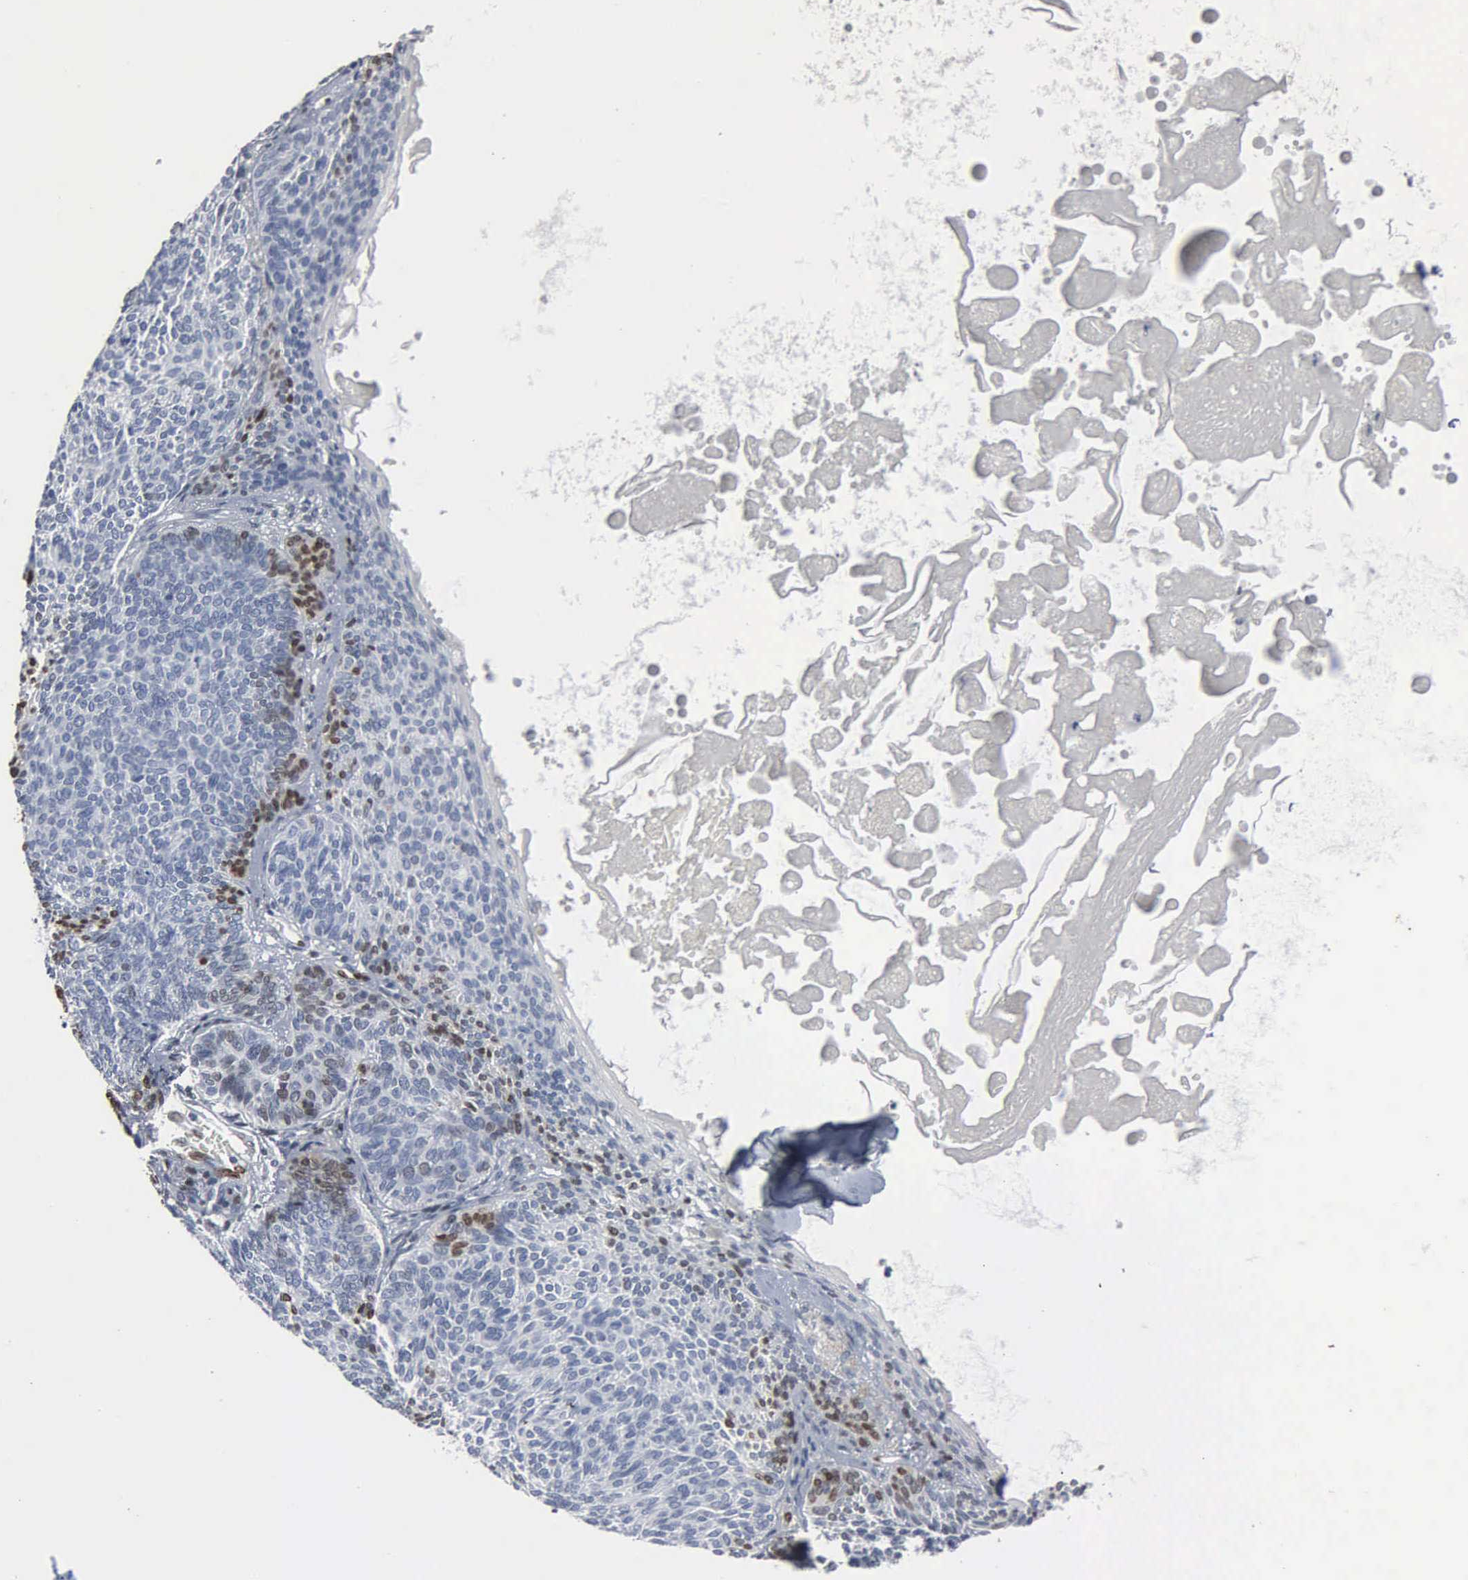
{"staining": {"intensity": "moderate", "quantity": "<25%", "location": "nuclear"}, "tissue": "skin cancer", "cell_type": "Tumor cells", "image_type": "cancer", "snomed": [{"axis": "morphology", "description": "Basal cell carcinoma"}, {"axis": "topography", "description": "Skin"}], "caption": "Protein expression by immunohistochemistry demonstrates moderate nuclear staining in about <25% of tumor cells in basal cell carcinoma (skin). The protein of interest is shown in brown color, while the nuclei are stained blue.", "gene": "FGF2", "patient": {"sex": "male", "age": 84}}